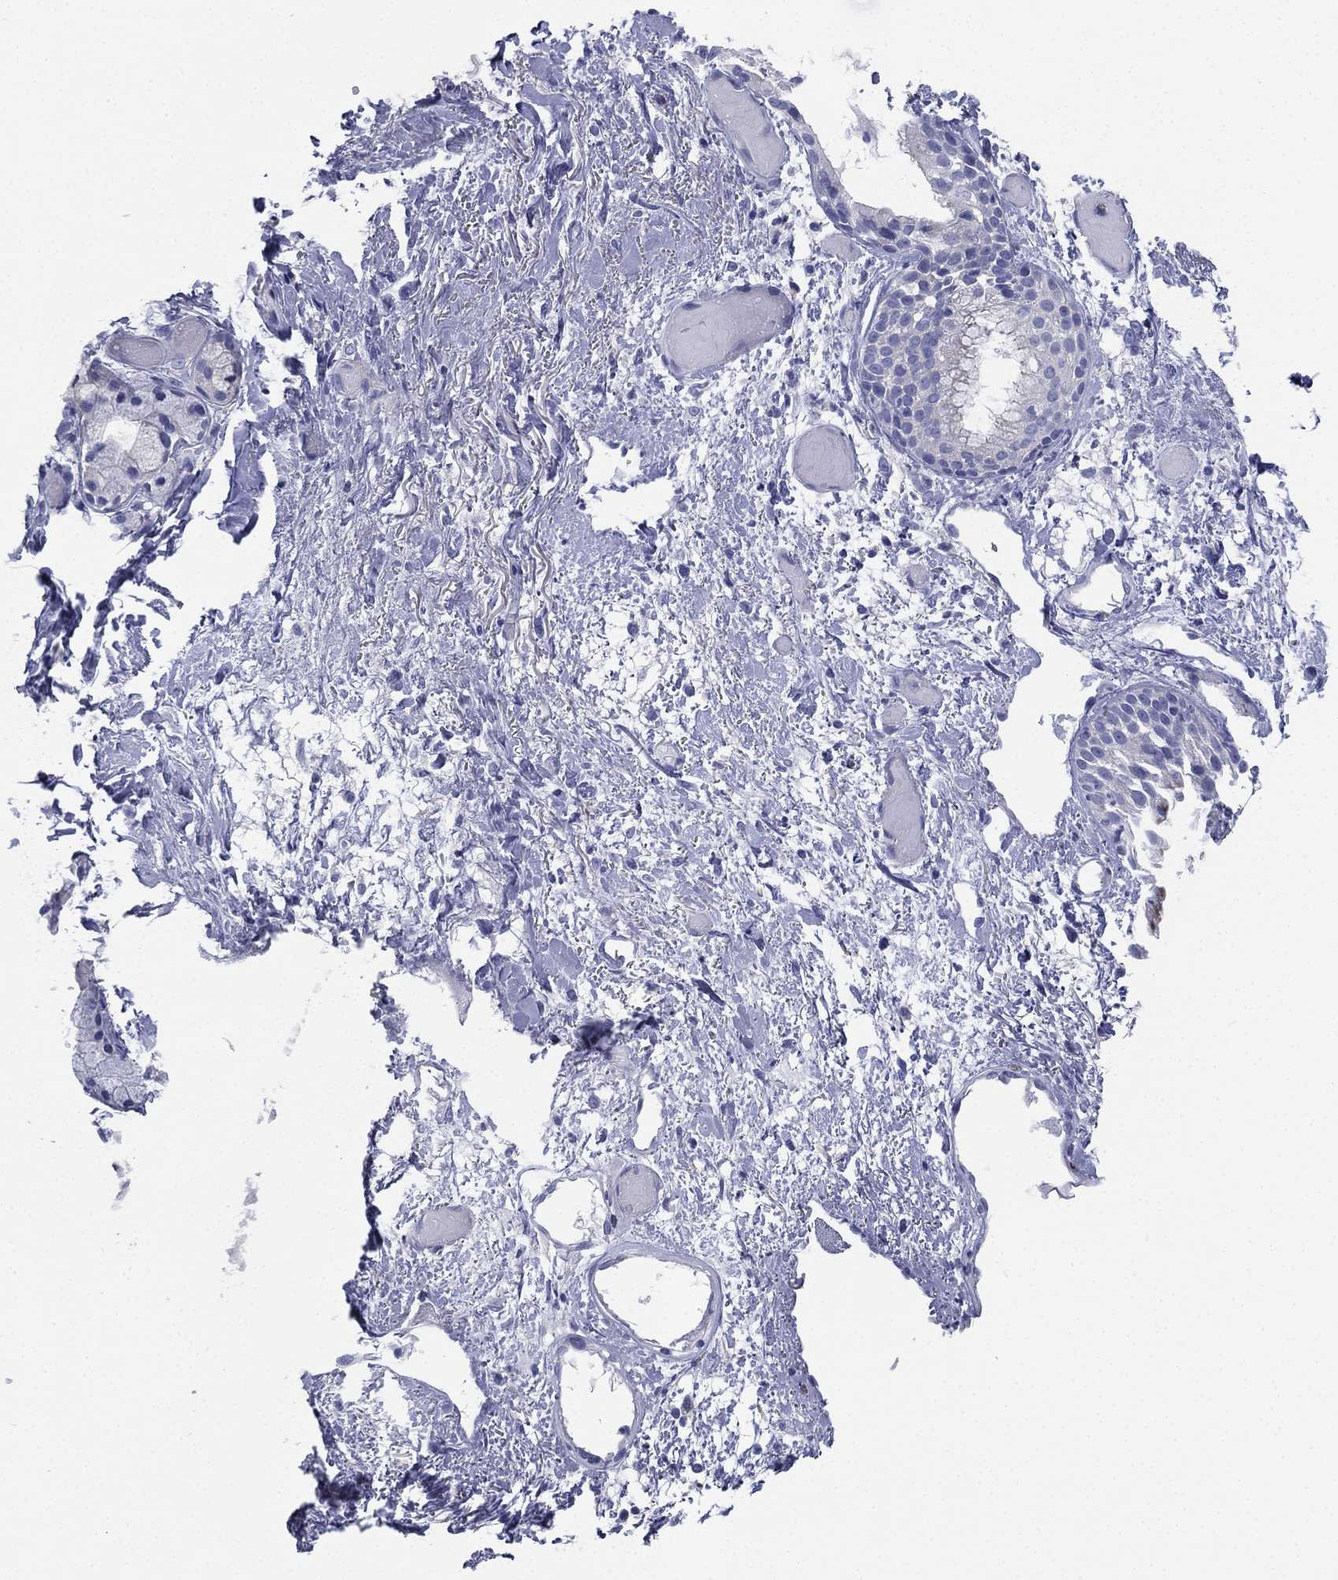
{"staining": {"intensity": "negative", "quantity": "none", "location": "none"}, "tissue": "soft tissue", "cell_type": "Fibroblasts", "image_type": "normal", "snomed": [{"axis": "morphology", "description": "Normal tissue, NOS"}, {"axis": "topography", "description": "Cartilage tissue"}], "caption": "Immunohistochemical staining of benign human soft tissue shows no significant staining in fibroblasts.", "gene": "FCER2", "patient": {"sex": "male", "age": 62}}